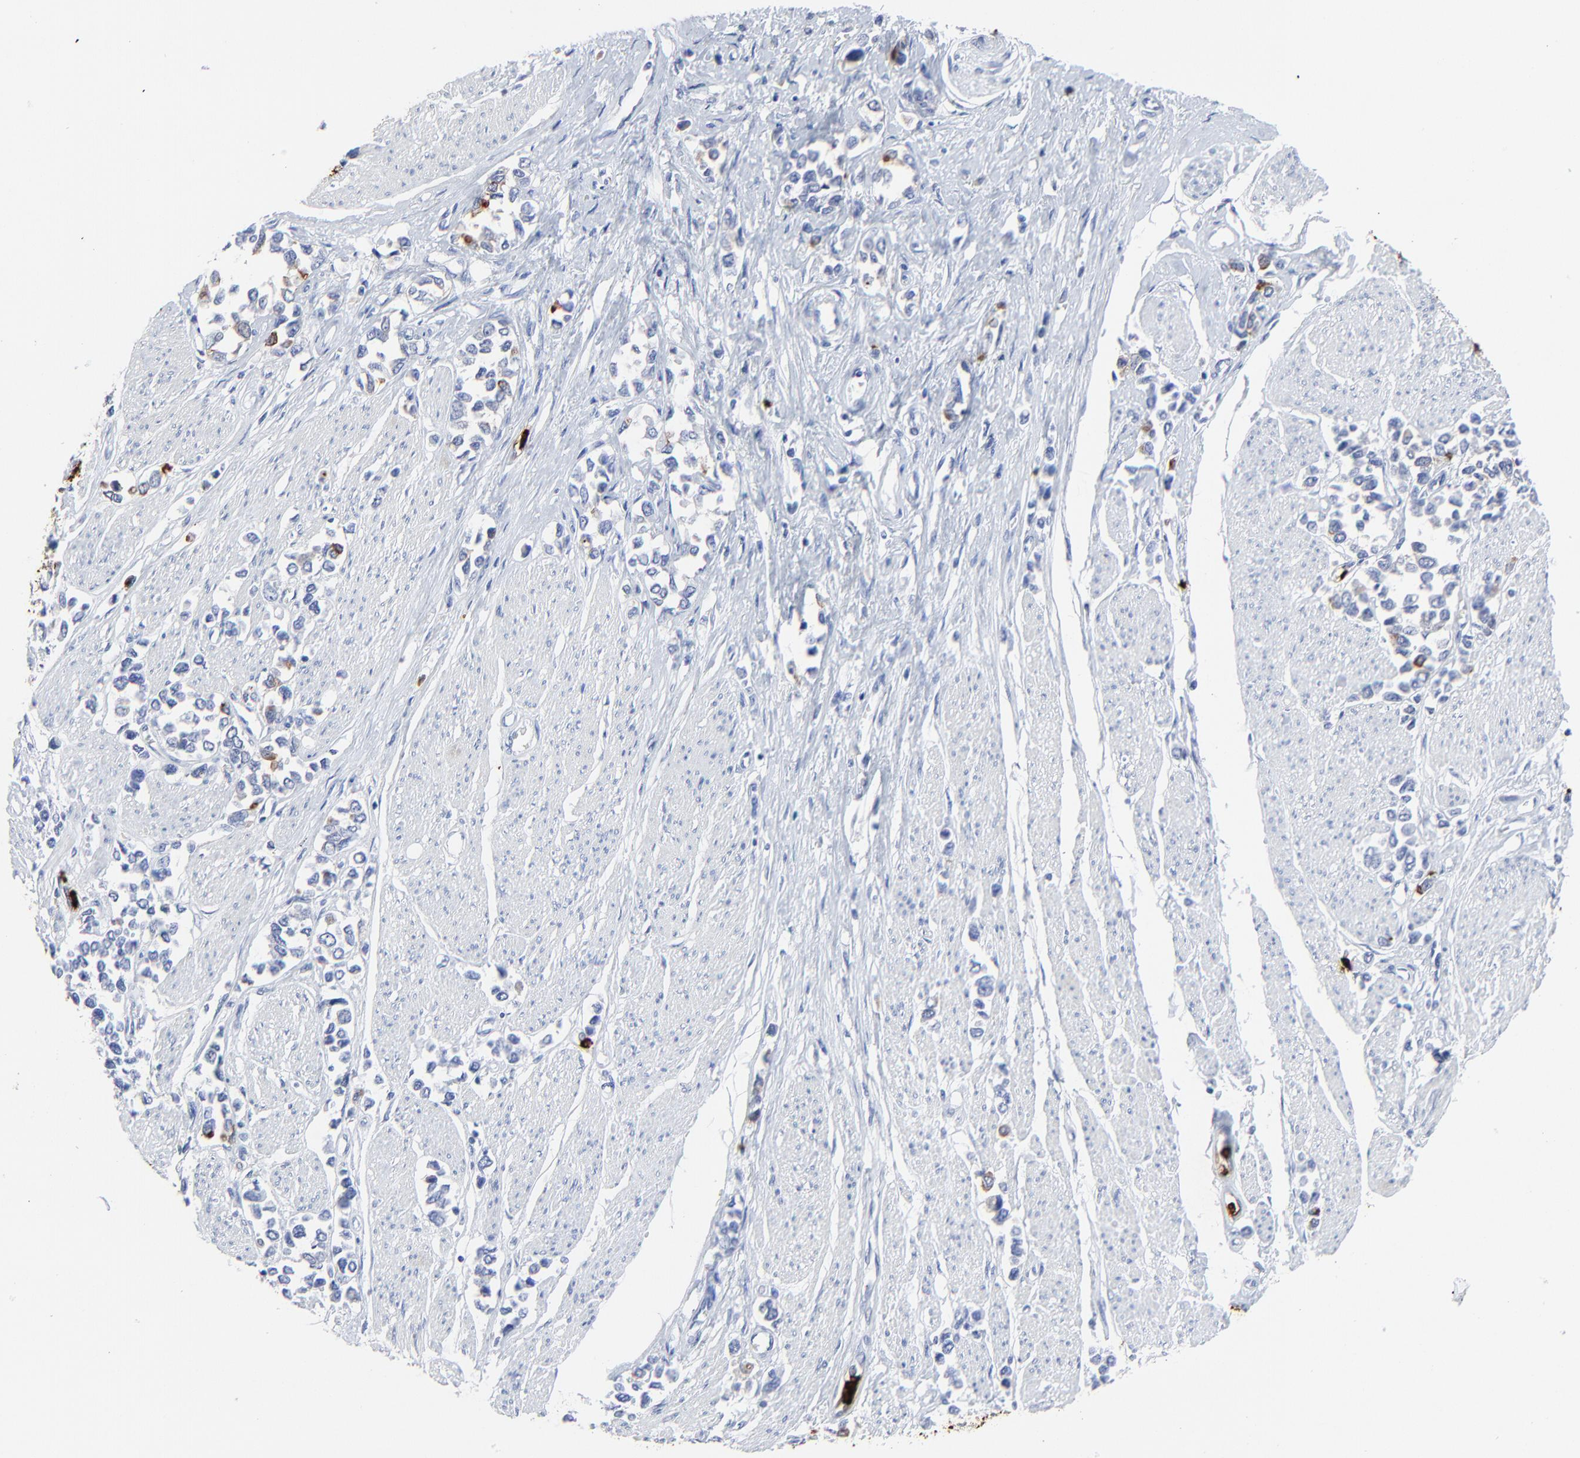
{"staining": {"intensity": "negative", "quantity": "none", "location": "none"}, "tissue": "stomach cancer", "cell_type": "Tumor cells", "image_type": "cancer", "snomed": [{"axis": "morphology", "description": "Adenocarcinoma, NOS"}, {"axis": "topography", "description": "Stomach, upper"}], "caption": "The micrograph shows no significant staining in tumor cells of stomach cancer.", "gene": "LCN2", "patient": {"sex": "male", "age": 76}}